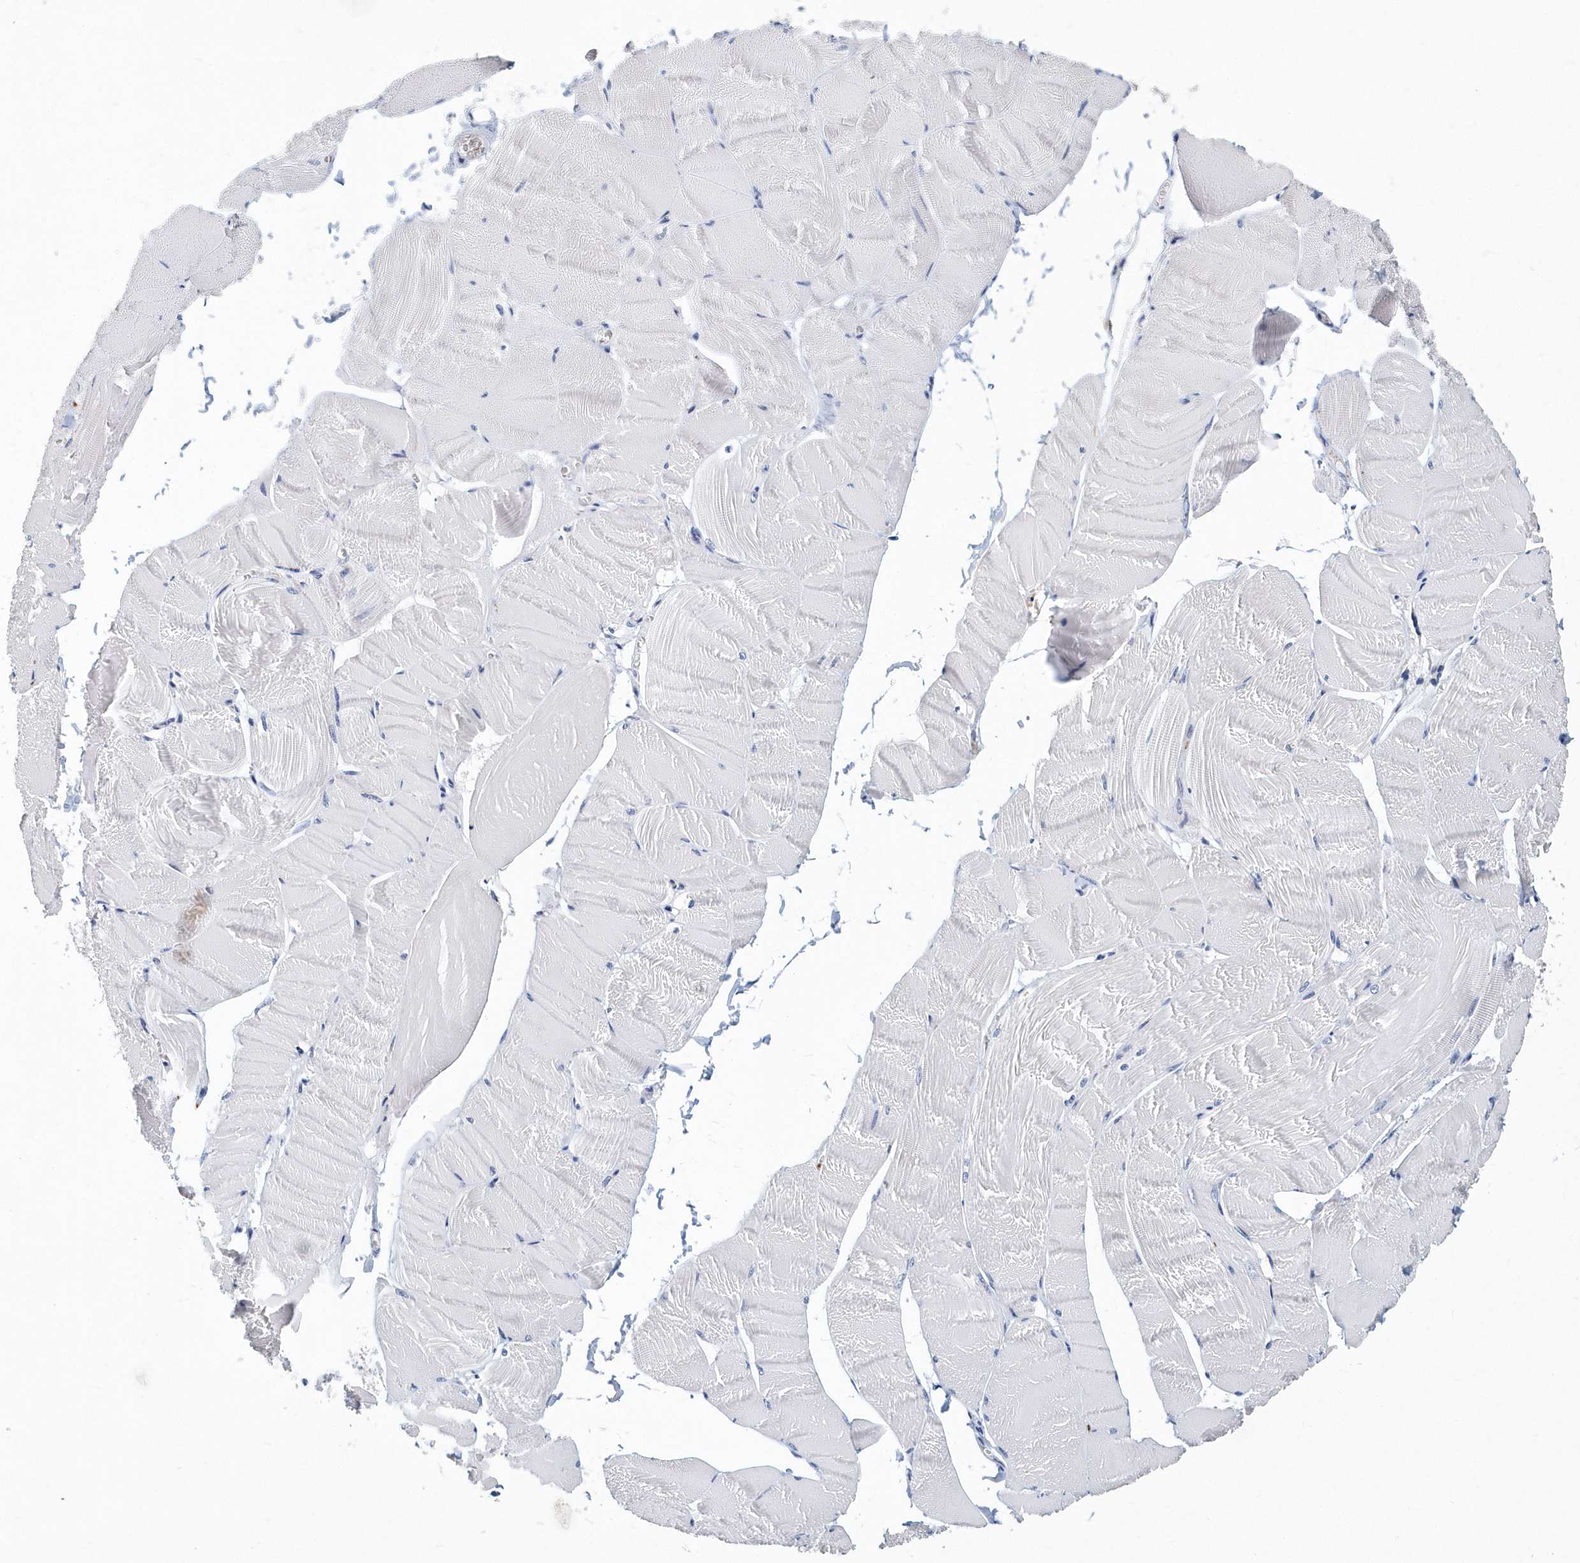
{"staining": {"intensity": "negative", "quantity": "none", "location": "none"}, "tissue": "skeletal muscle", "cell_type": "Myocytes", "image_type": "normal", "snomed": [{"axis": "morphology", "description": "Normal tissue, NOS"}, {"axis": "morphology", "description": "Basal cell carcinoma"}, {"axis": "topography", "description": "Skeletal muscle"}], "caption": "The photomicrograph shows no staining of myocytes in unremarkable skeletal muscle.", "gene": "ITGA2B", "patient": {"sex": "female", "age": 64}}